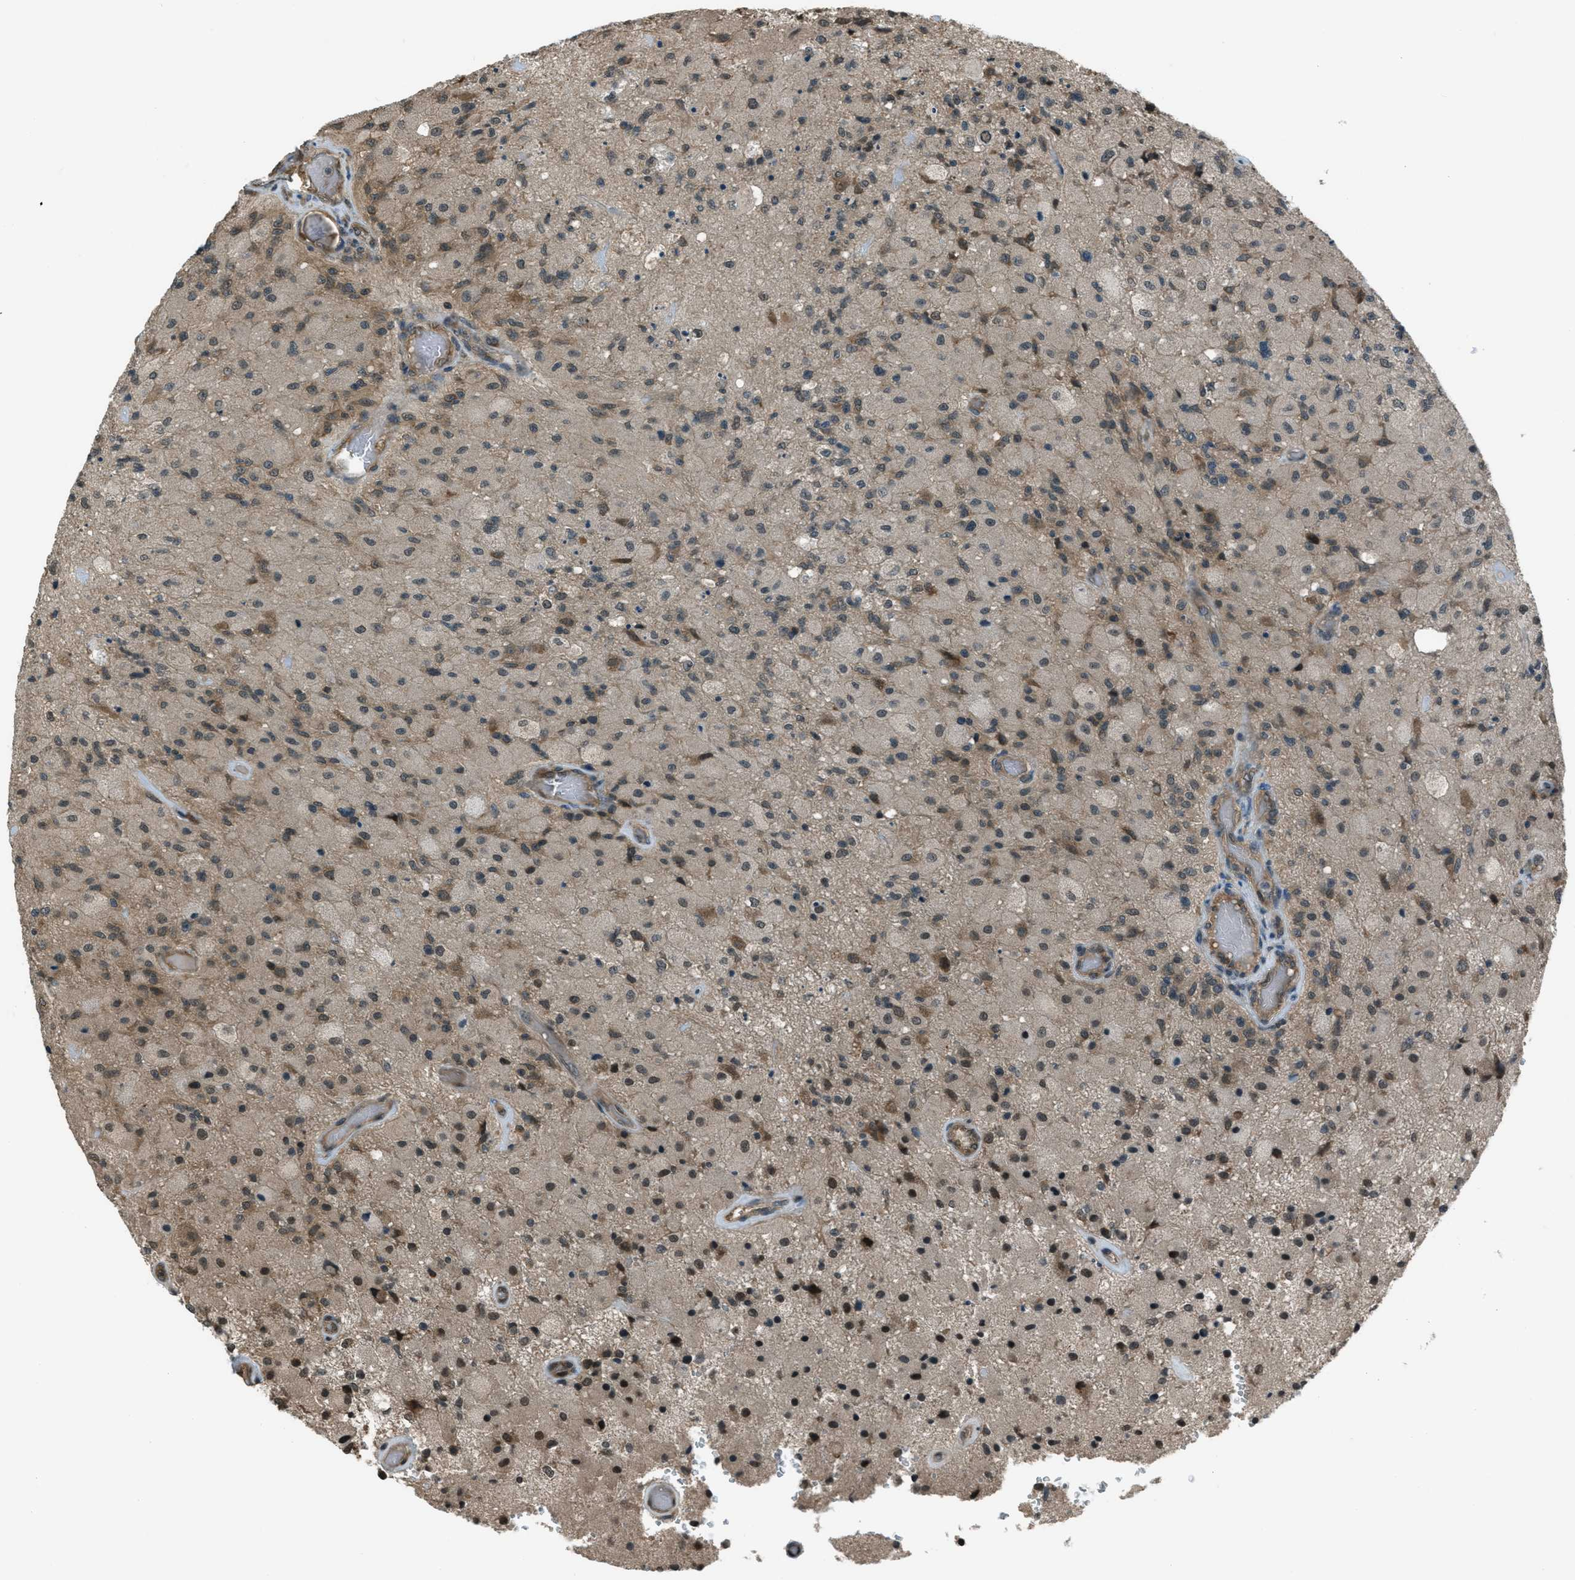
{"staining": {"intensity": "moderate", "quantity": "<25%", "location": "cytoplasmic/membranous,nuclear"}, "tissue": "glioma", "cell_type": "Tumor cells", "image_type": "cancer", "snomed": [{"axis": "morphology", "description": "Normal tissue, NOS"}, {"axis": "morphology", "description": "Glioma, malignant, High grade"}, {"axis": "topography", "description": "Cerebral cortex"}], "caption": "Protein analysis of malignant glioma (high-grade) tissue displays moderate cytoplasmic/membranous and nuclear expression in approximately <25% of tumor cells.", "gene": "ASAP2", "patient": {"sex": "male", "age": 77}}